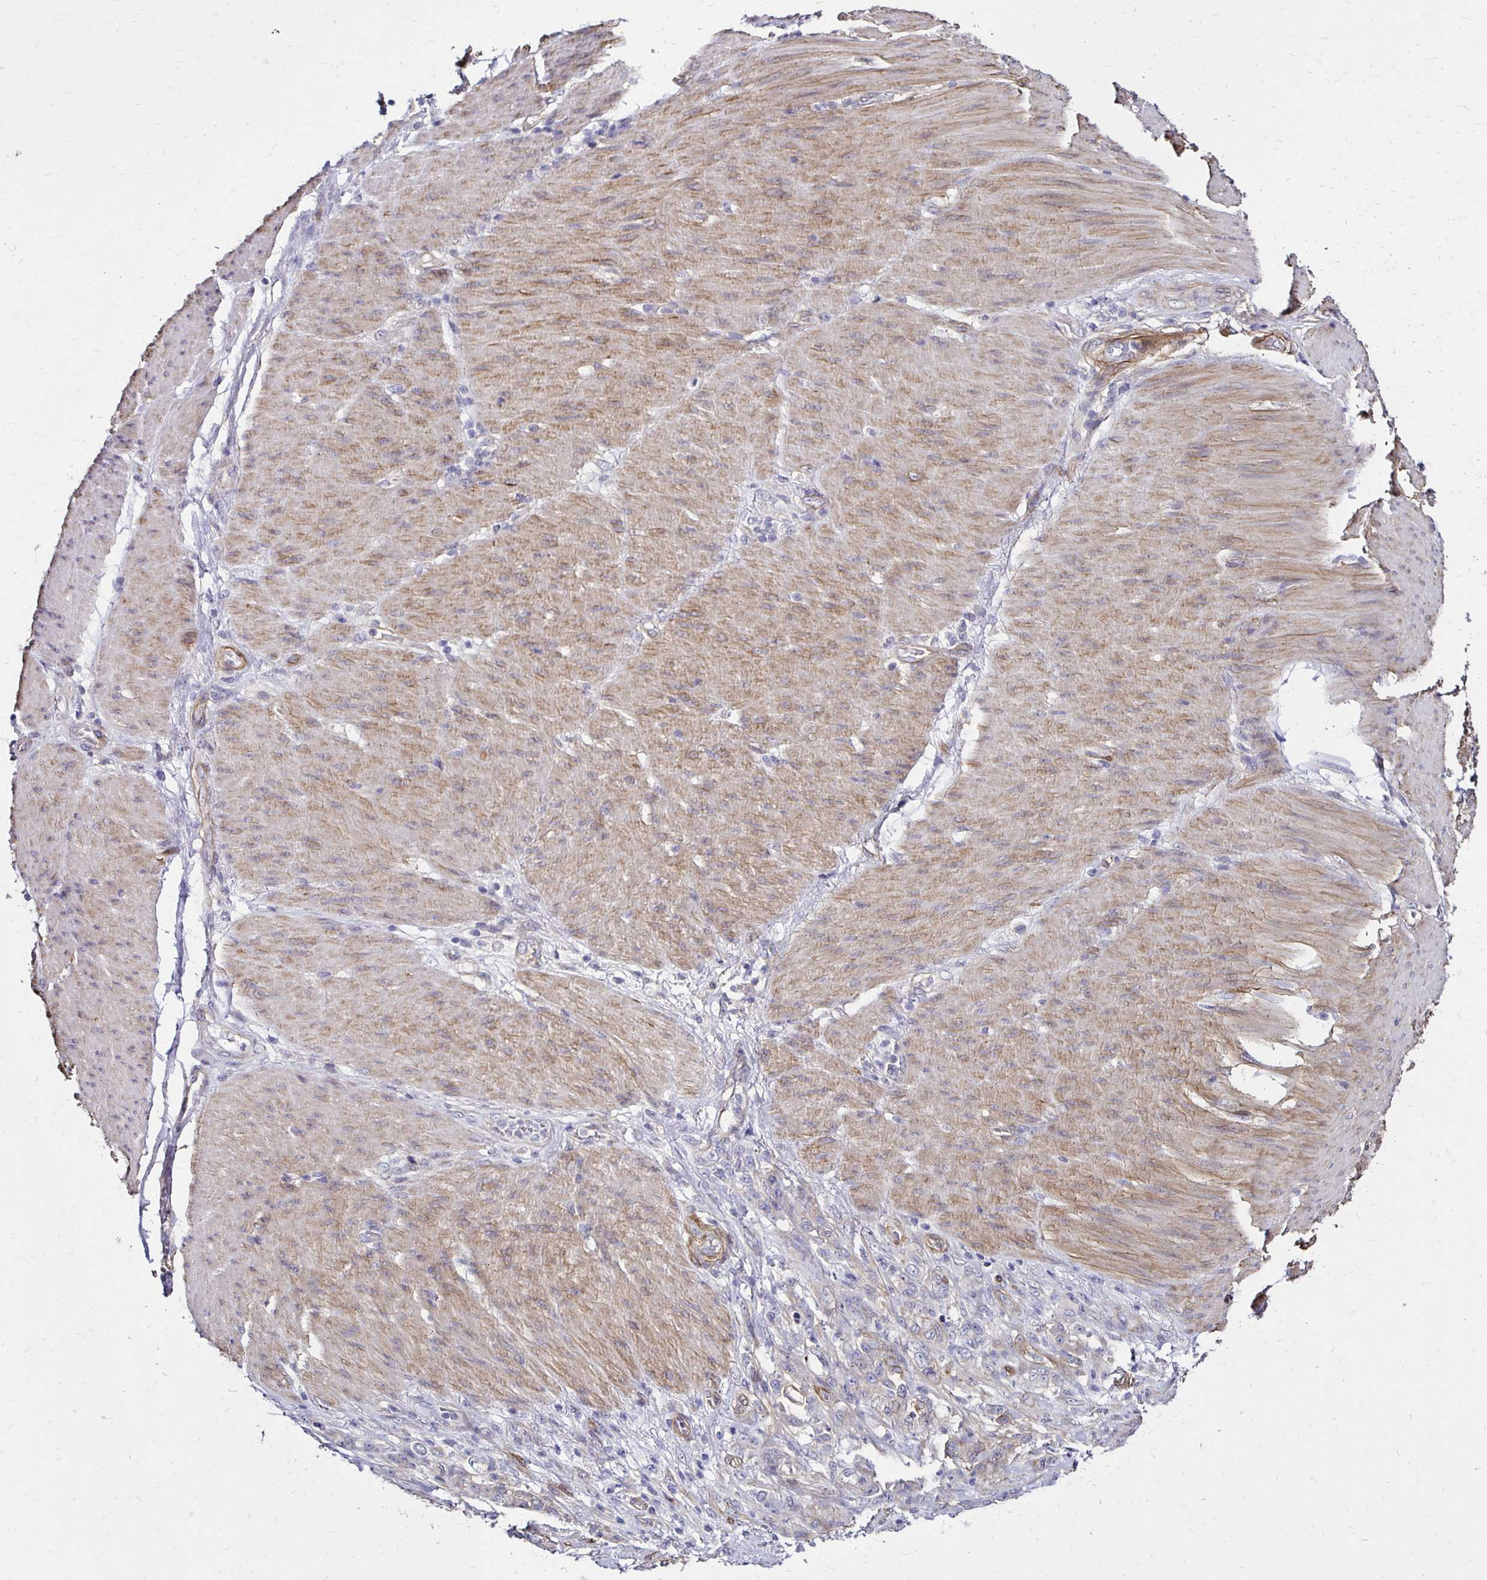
{"staining": {"intensity": "negative", "quantity": "none", "location": "none"}, "tissue": "stomach cancer", "cell_type": "Tumor cells", "image_type": "cancer", "snomed": [{"axis": "morphology", "description": "Adenocarcinoma, NOS"}, {"axis": "topography", "description": "Stomach"}], "caption": "A high-resolution micrograph shows immunohistochemistry staining of stomach cancer, which reveals no significant positivity in tumor cells.", "gene": "ITGB1", "patient": {"sex": "female", "age": 79}}